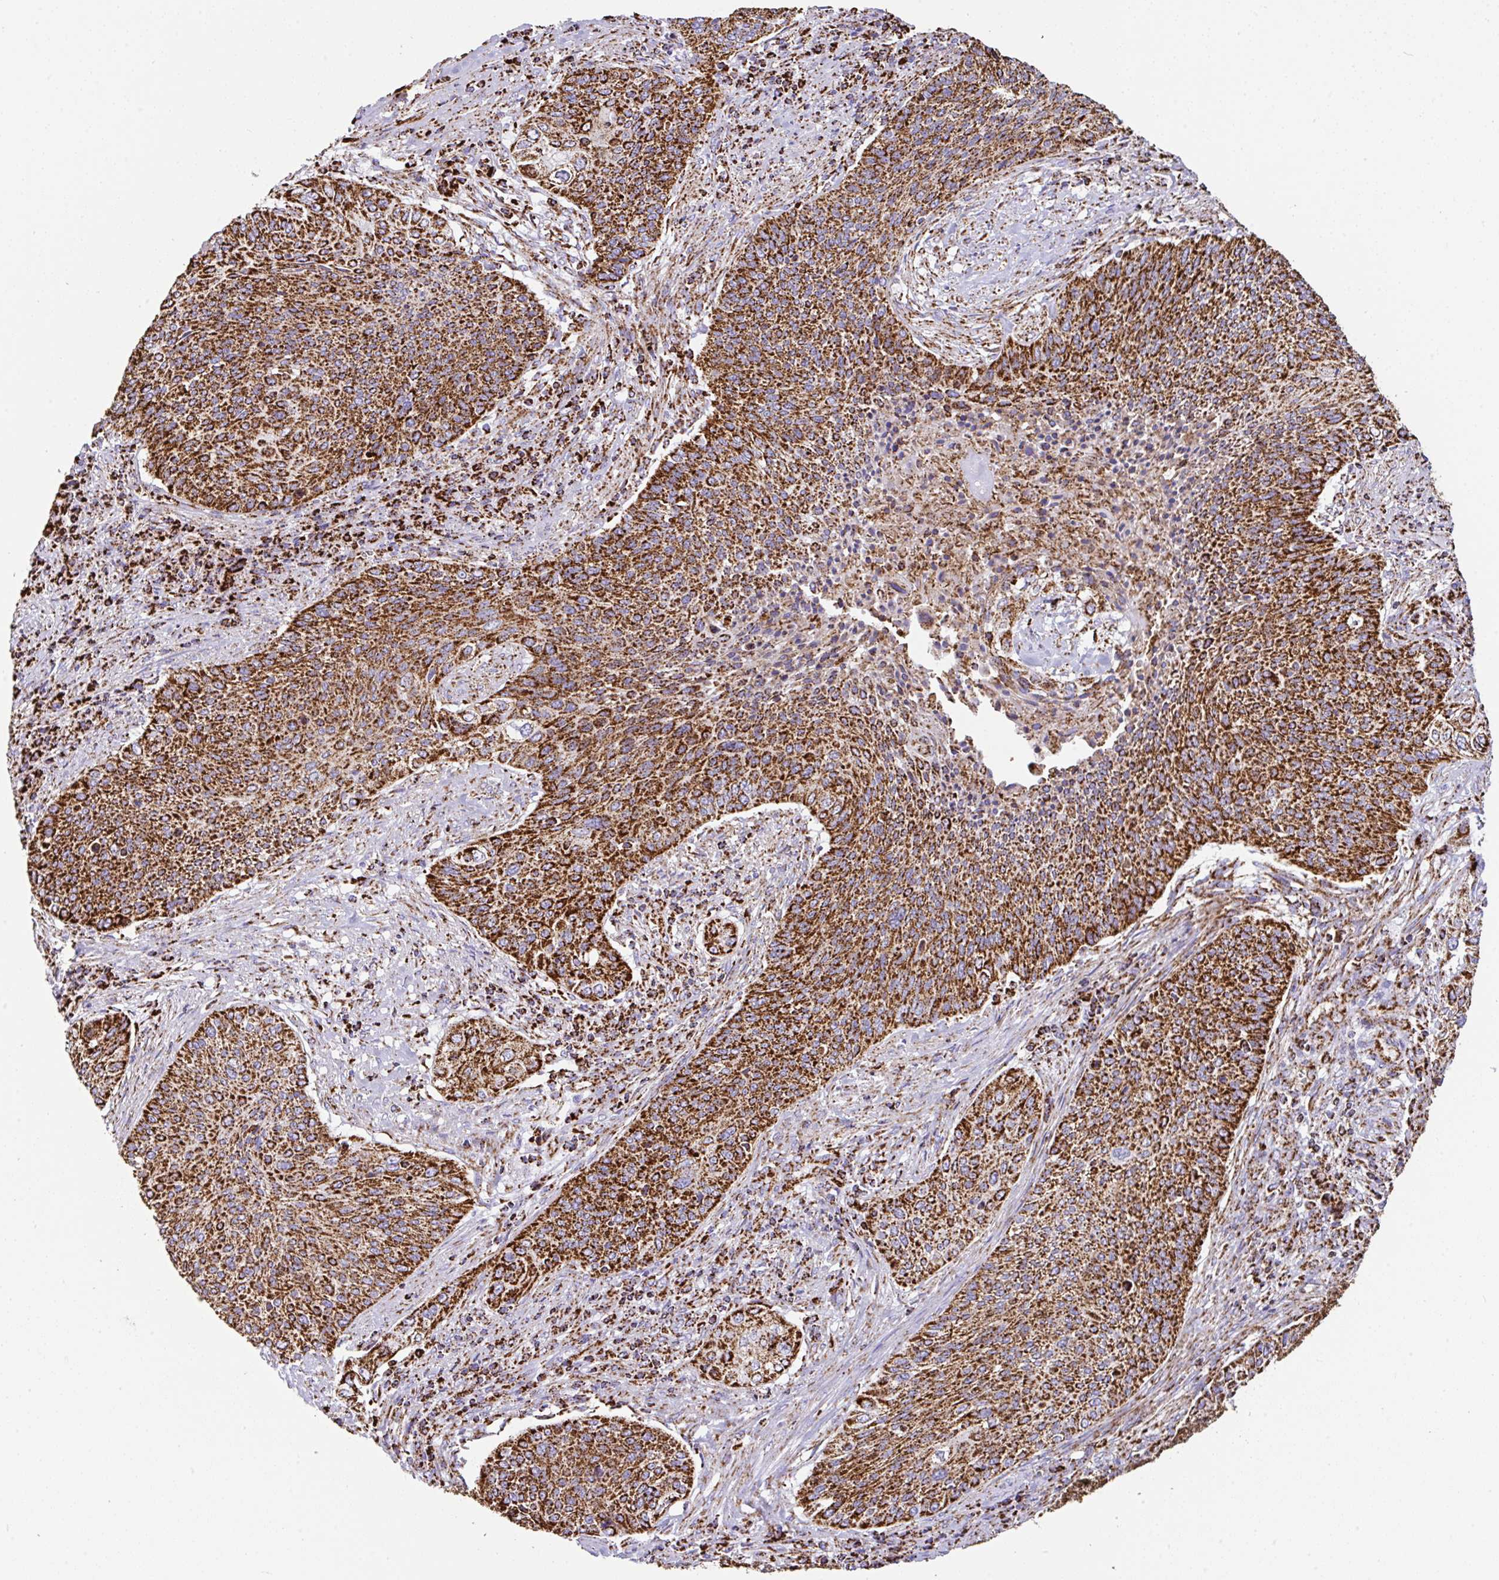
{"staining": {"intensity": "strong", "quantity": ">75%", "location": "cytoplasmic/membranous"}, "tissue": "cervical cancer", "cell_type": "Tumor cells", "image_type": "cancer", "snomed": [{"axis": "morphology", "description": "Squamous cell carcinoma, NOS"}, {"axis": "topography", "description": "Cervix"}], "caption": "Immunohistochemistry (IHC) of human cervical cancer shows high levels of strong cytoplasmic/membranous positivity in approximately >75% of tumor cells.", "gene": "ANKRD33B", "patient": {"sex": "female", "age": 31}}